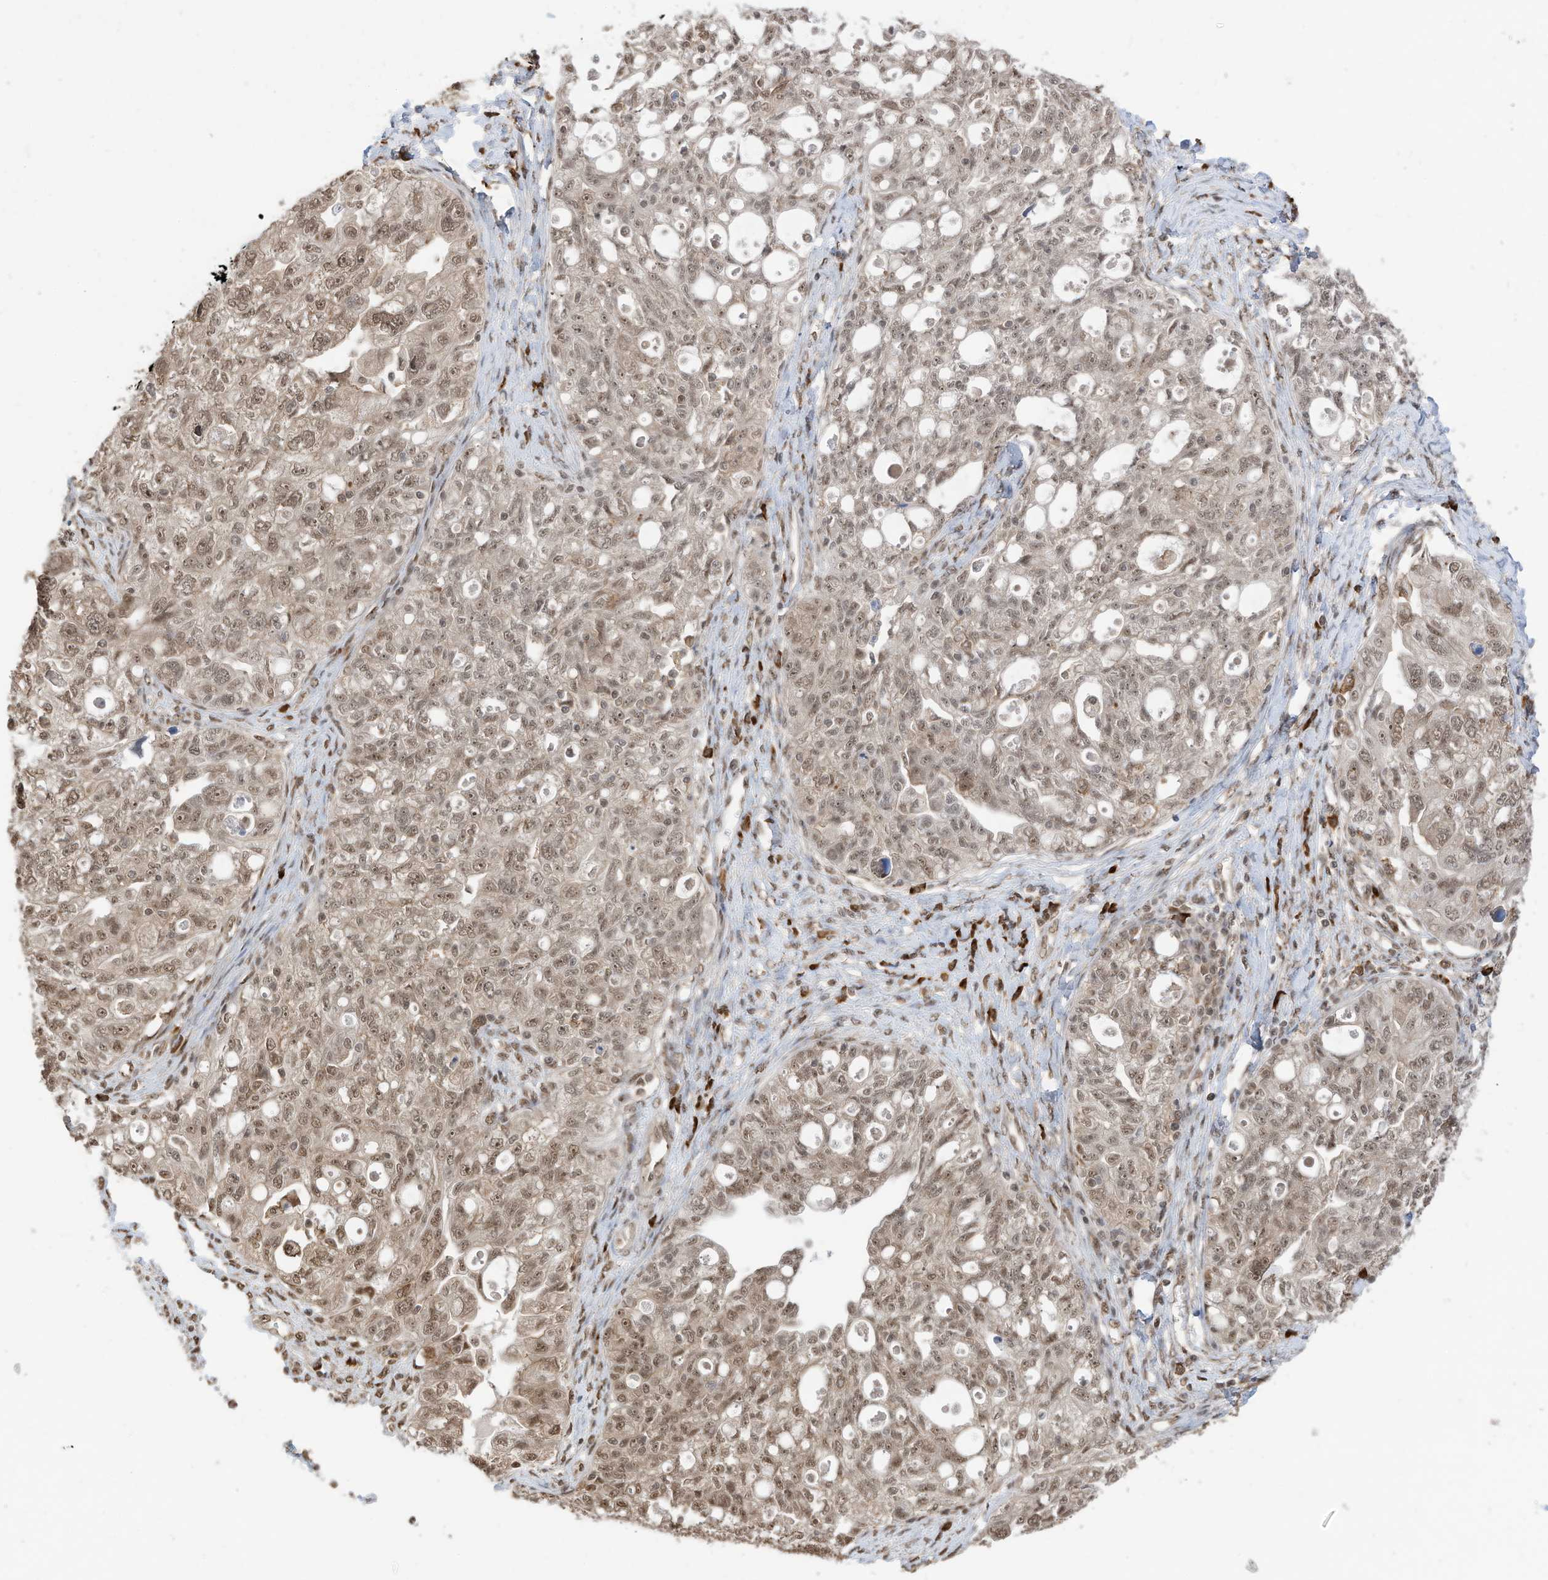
{"staining": {"intensity": "moderate", "quantity": ">75%", "location": "nuclear"}, "tissue": "ovarian cancer", "cell_type": "Tumor cells", "image_type": "cancer", "snomed": [{"axis": "morphology", "description": "Carcinoma, NOS"}, {"axis": "morphology", "description": "Cystadenocarcinoma, serous, NOS"}, {"axis": "topography", "description": "Ovary"}], "caption": "High-power microscopy captured an immunohistochemistry (IHC) histopathology image of ovarian cancer (serous cystadenocarcinoma), revealing moderate nuclear staining in about >75% of tumor cells. The staining is performed using DAB brown chromogen to label protein expression. The nuclei are counter-stained blue using hematoxylin.", "gene": "ZNF195", "patient": {"sex": "female", "age": 69}}